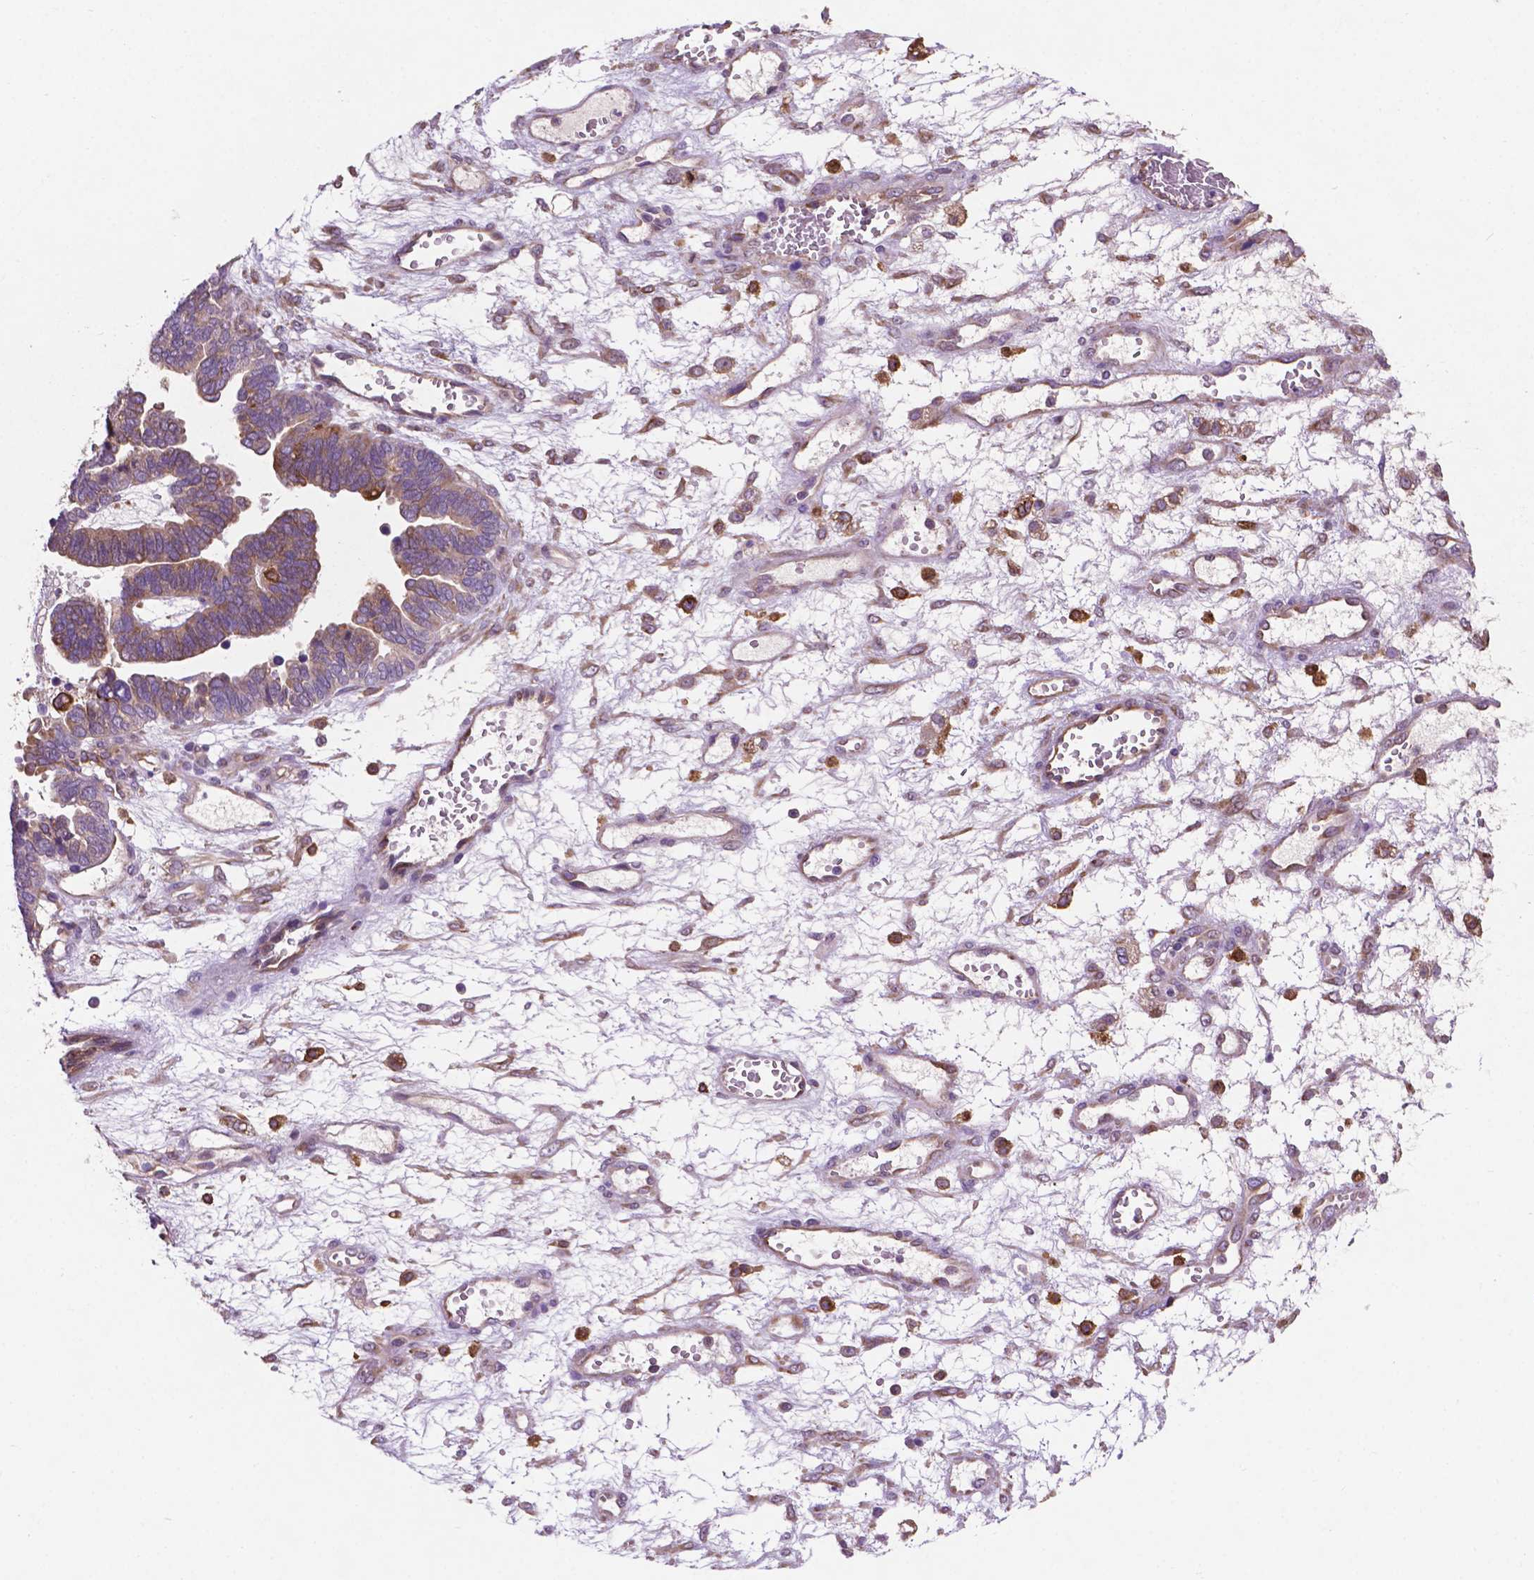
{"staining": {"intensity": "weak", "quantity": "<25%", "location": "cytoplasmic/membranous"}, "tissue": "ovarian cancer", "cell_type": "Tumor cells", "image_type": "cancer", "snomed": [{"axis": "morphology", "description": "Cystadenocarcinoma, serous, NOS"}, {"axis": "topography", "description": "Ovary"}], "caption": "This is a histopathology image of IHC staining of ovarian cancer, which shows no expression in tumor cells.", "gene": "MBTPS1", "patient": {"sex": "female", "age": 51}}